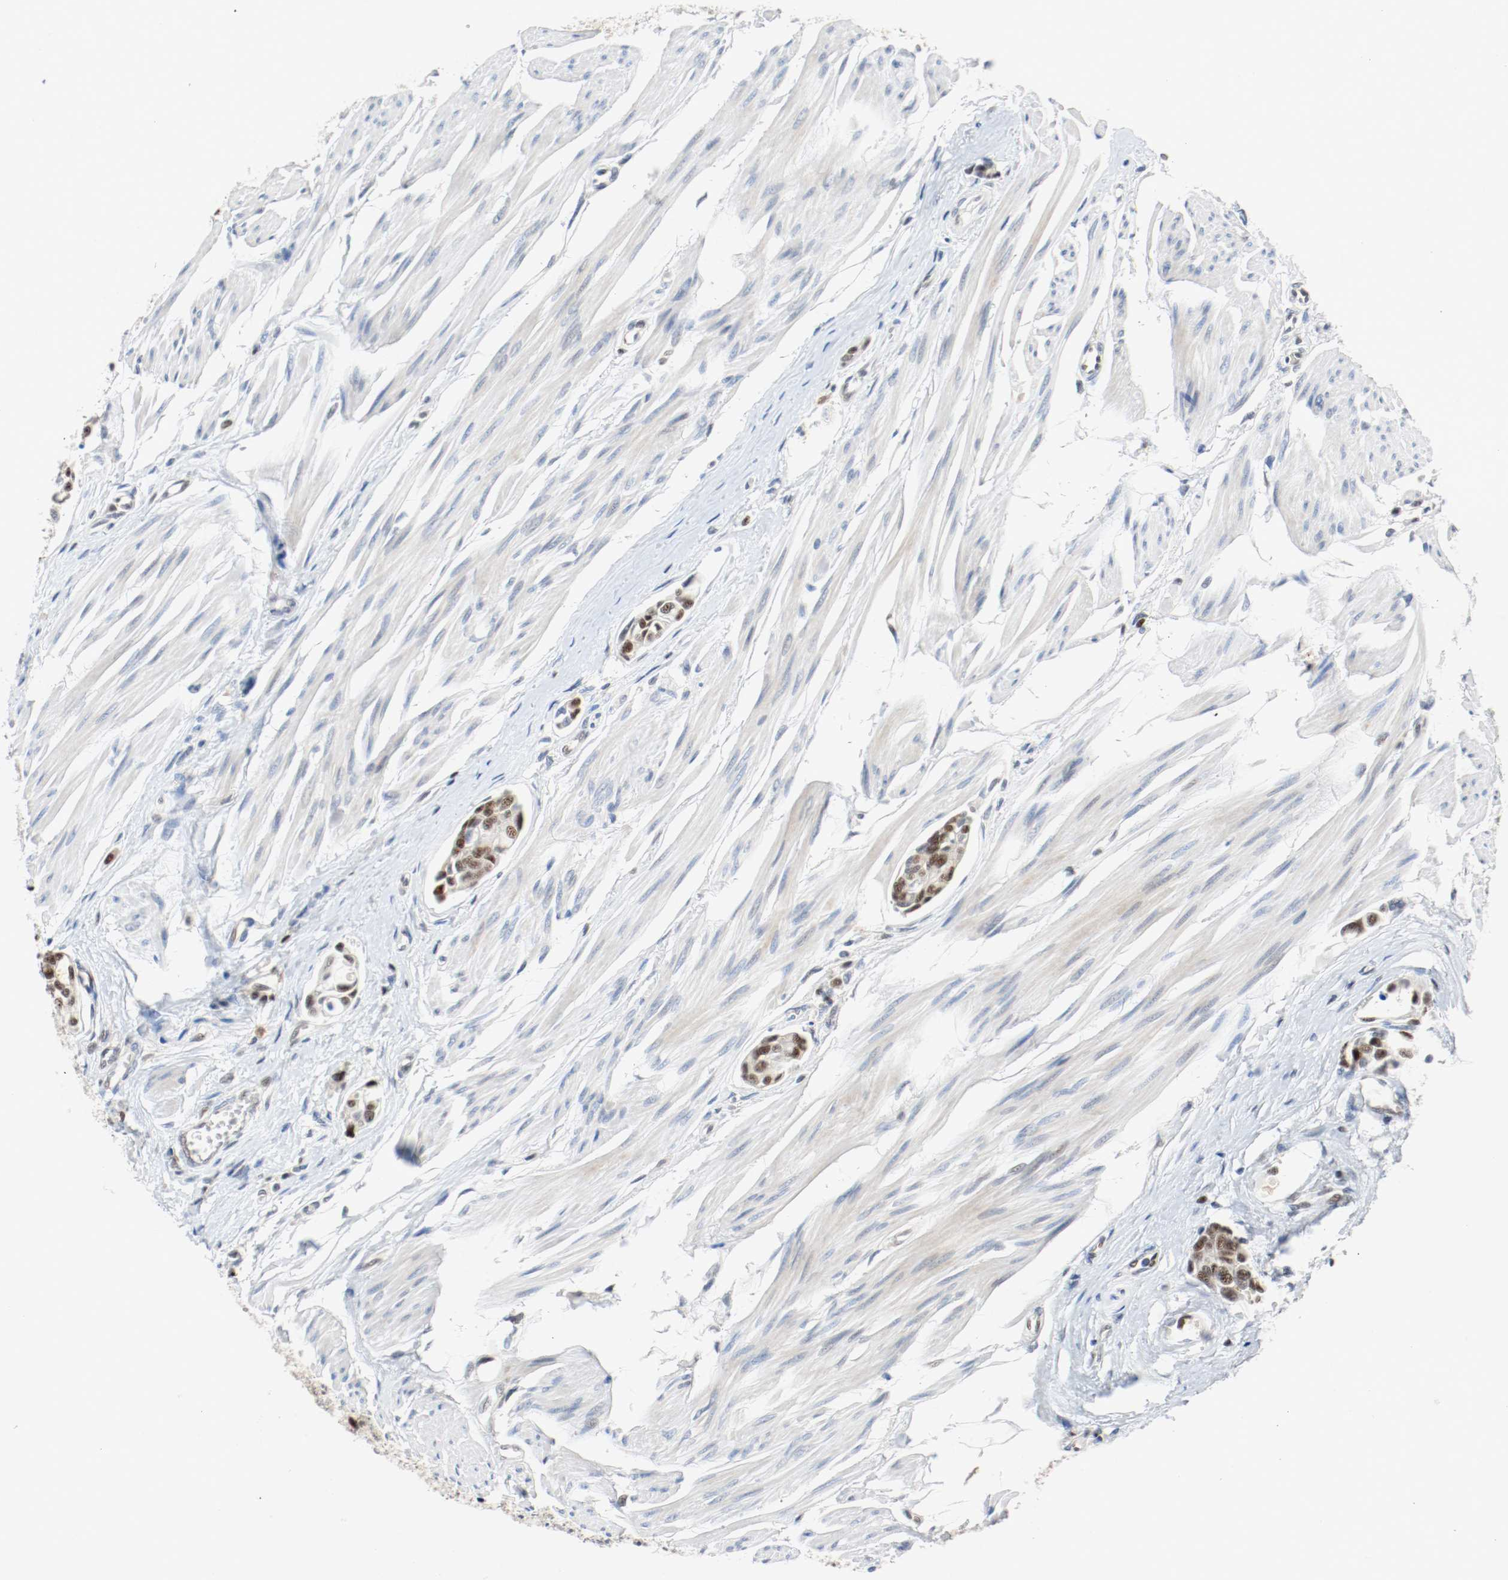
{"staining": {"intensity": "moderate", "quantity": ">75%", "location": "nuclear"}, "tissue": "urothelial cancer", "cell_type": "Tumor cells", "image_type": "cancer", "snomed": [{"axis": "morphology", "description": "Urothelial carcinoma, High grade"}, {"axis": "topography", "description": "Urinary bladder"}], "caption": "Urothelial cancer stained for a protein (brown) demonstrates moderate nuclear positive staining in about >75% of tumor cells.", "gene": "ASH1L", "patient": {"sex": "male", "age": 78}}